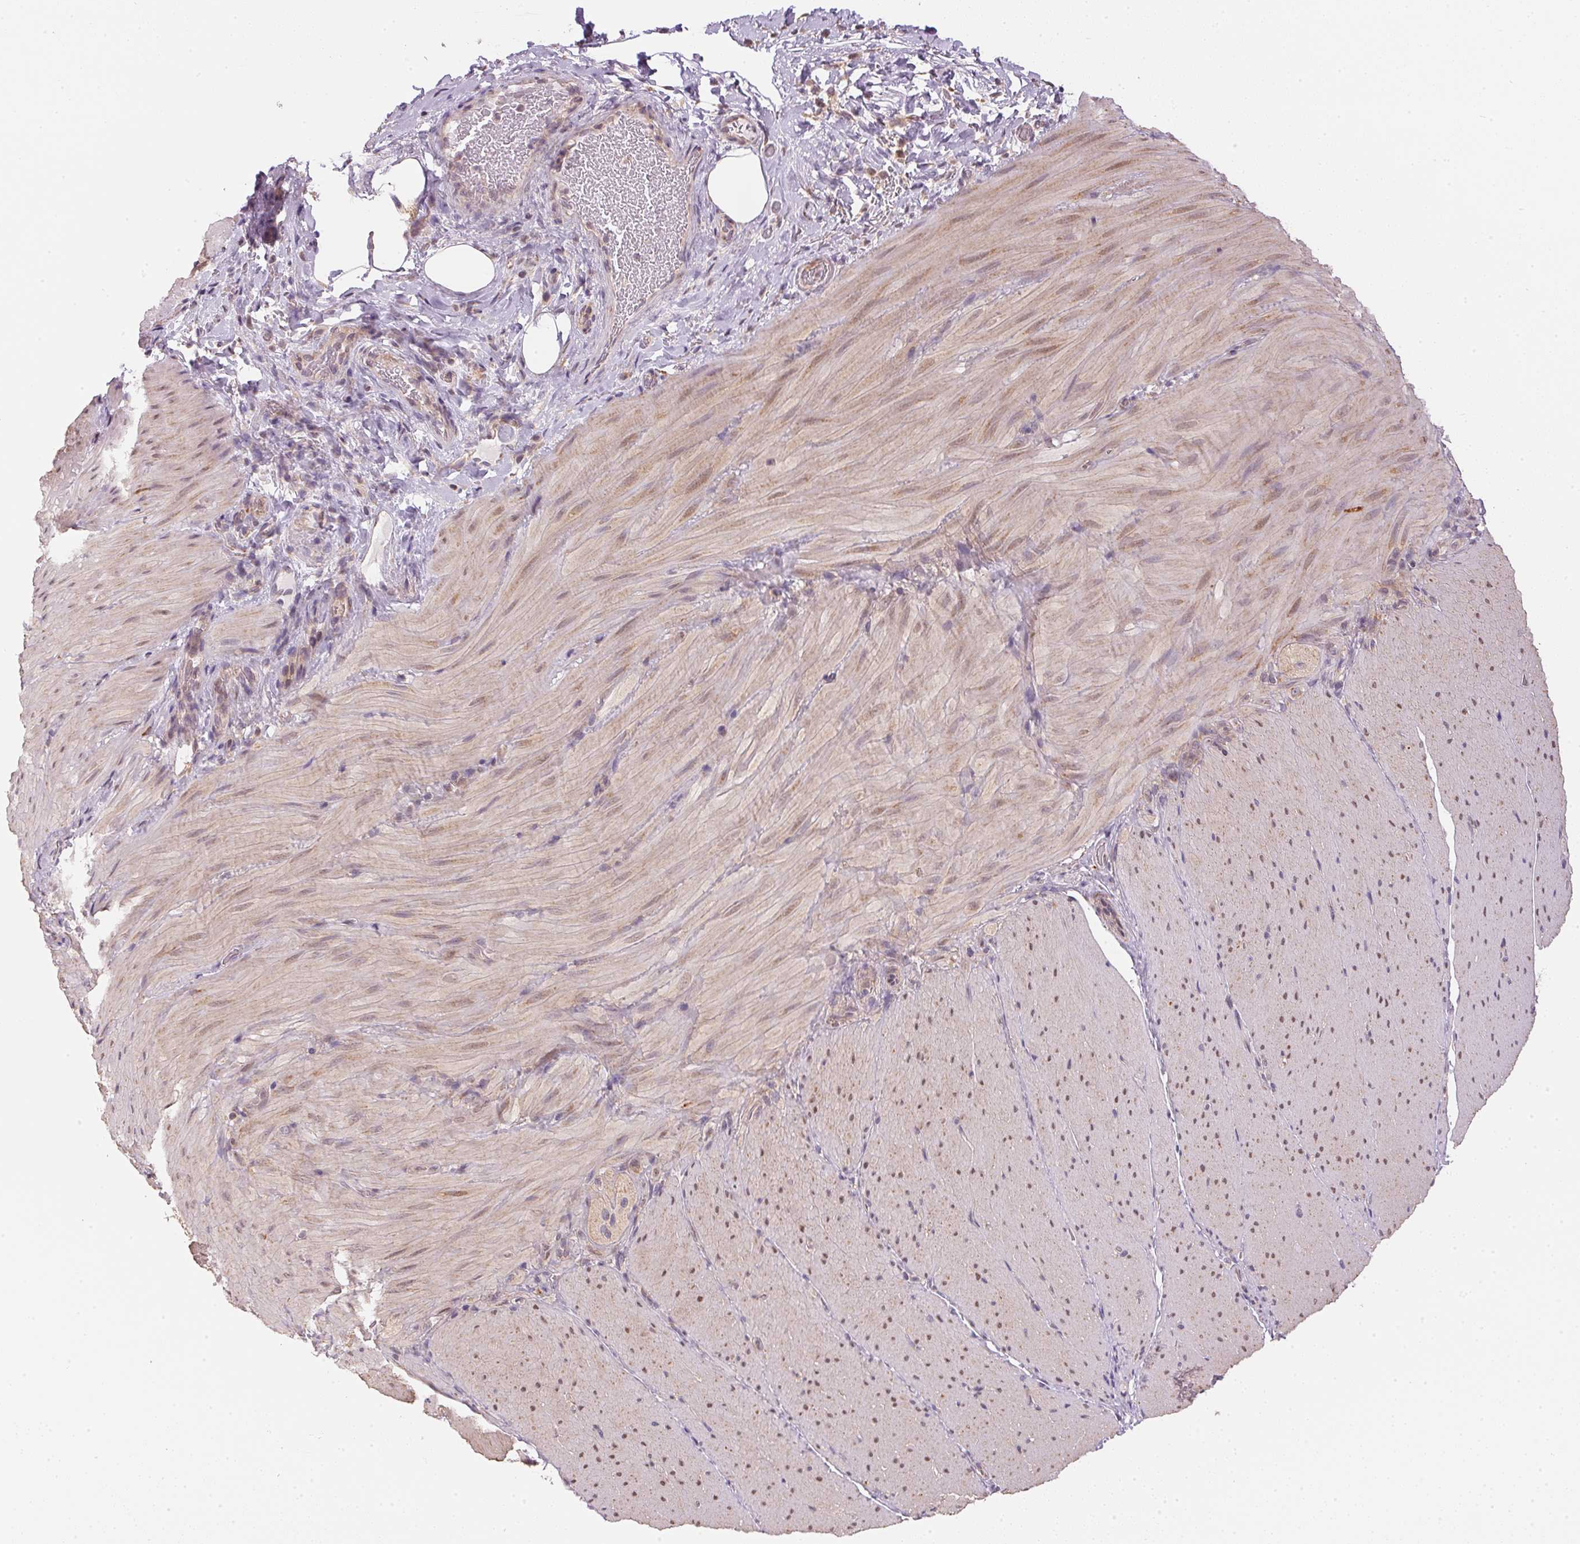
{"staining": {"intensity": "moderate", "quantity": "<25%", "location": "cytoplasmic/membranous,nuclear"}, "tissue": "smooth muscle", "cell_type": "Smooth muscle cells", "image_type": "normal", "snomed": [{"axis": "morphology", "description": "Normal tissue, NOS"}, {"axis": "topography", "description": "Smooth muscle"}, {"axis": "topography", "description": "Colon"}], "caption": "Smooth muscle was stained to show a protein in brown. There is low levels of moderate cytoplasmic/membranous,nuclear staining in approximately <25% of smooth muscle cells.", "gene": "SC5D", "patient": {"sex": "male", "age": 73}}